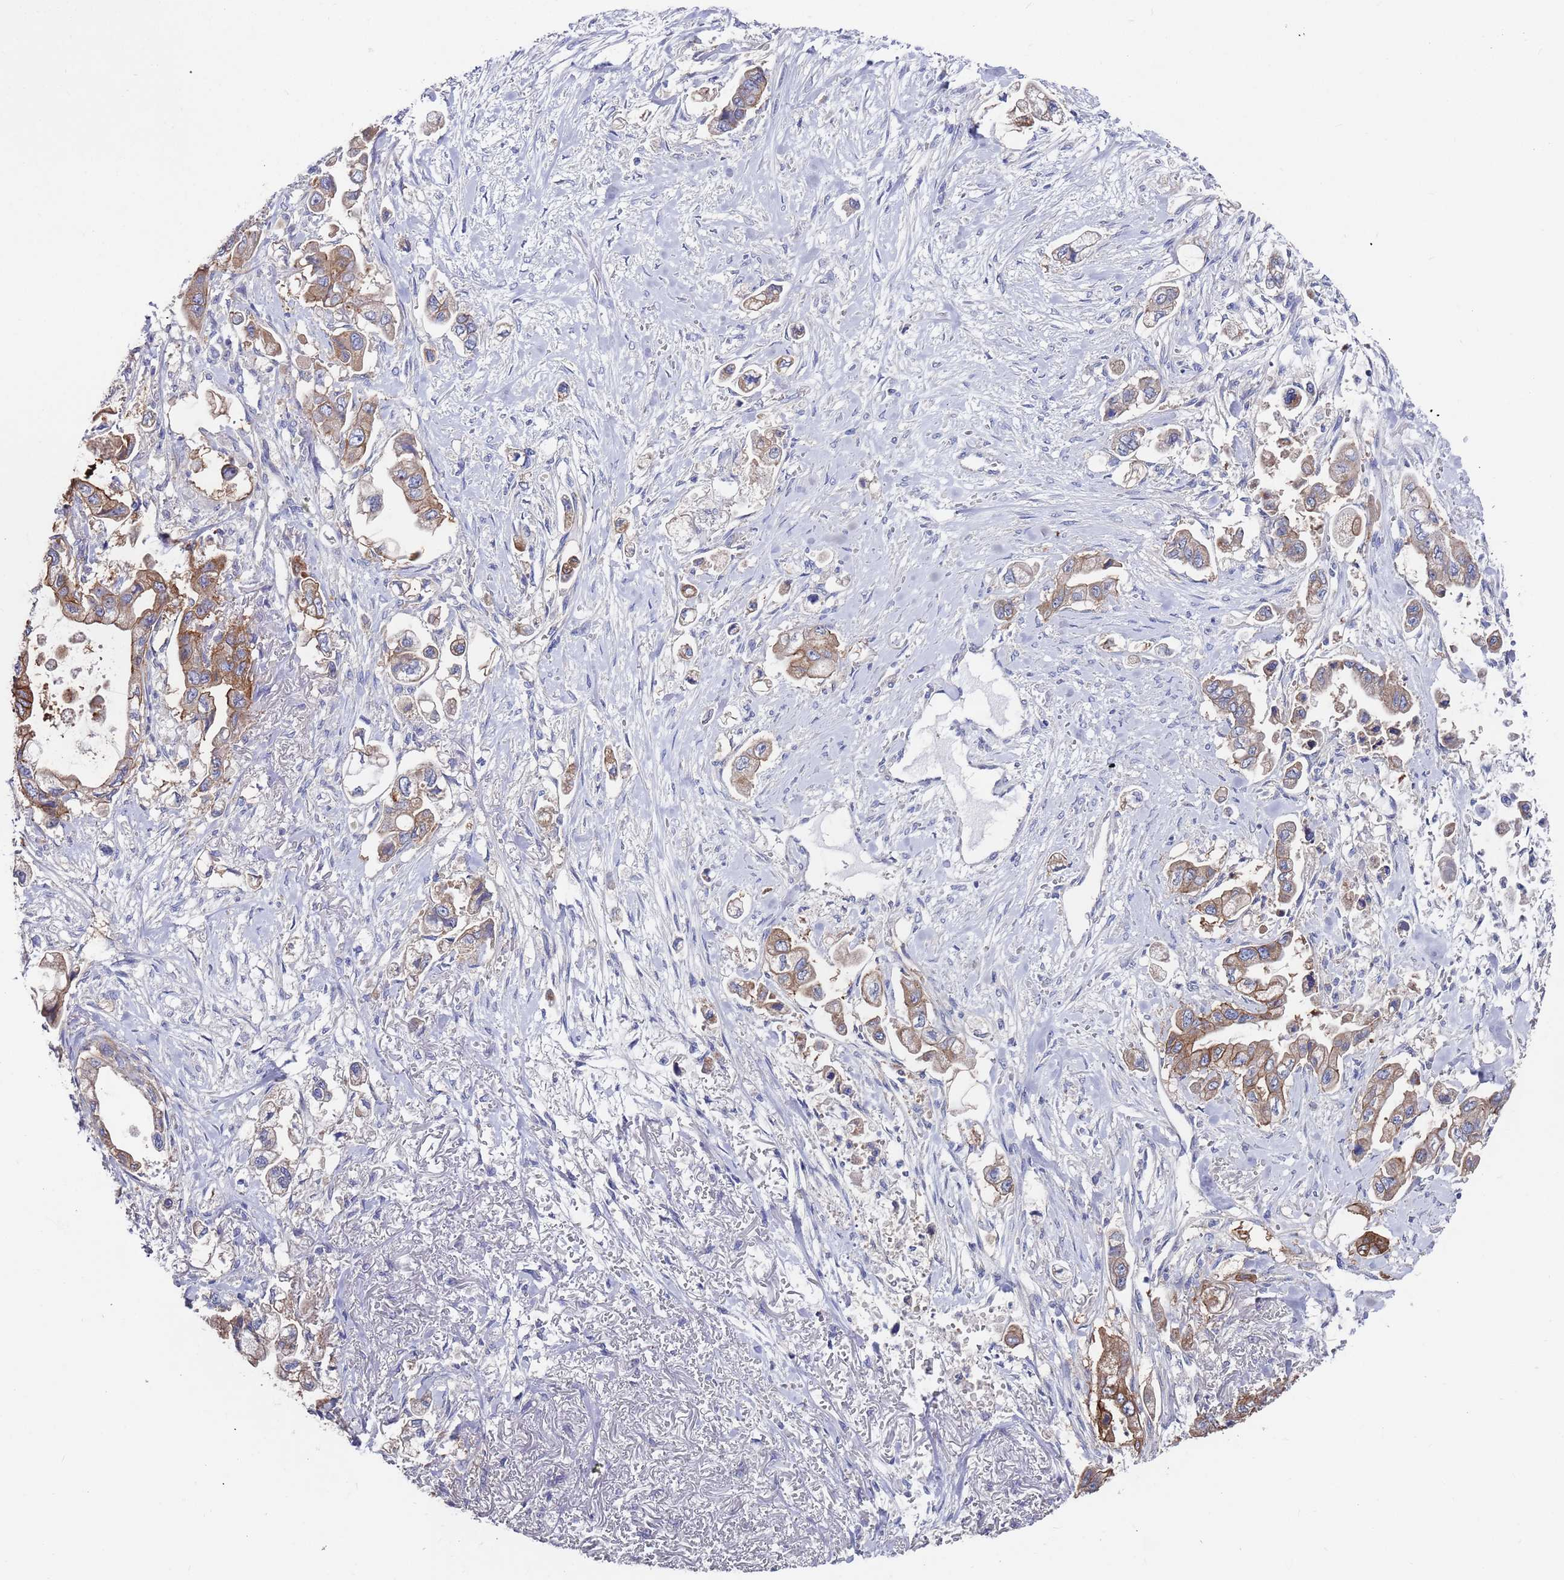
{"staining": {"intensity": "moderate", "quantity": ">75%", "location": "cytoplasmic/membranous"}, "tissue": "stomach cancer", "cell_type": "Tumor cells", "image_type": "cancer", "snomed": [{"axis": "morphology", "description": "Adenocarcinoma, NOS"}, {"axis": "topography", "description": "Stomach"}], "caption": "High-power microscopy captured an immunohistochemistry (IHC) histopathology image of stomach adenocarcinoma, revealing moderate cytoplasmic/membranous expression in about >75% of tumor cells.", "gene": "KRTCAP3", "patient": {"sex": "male", "age": 62}}